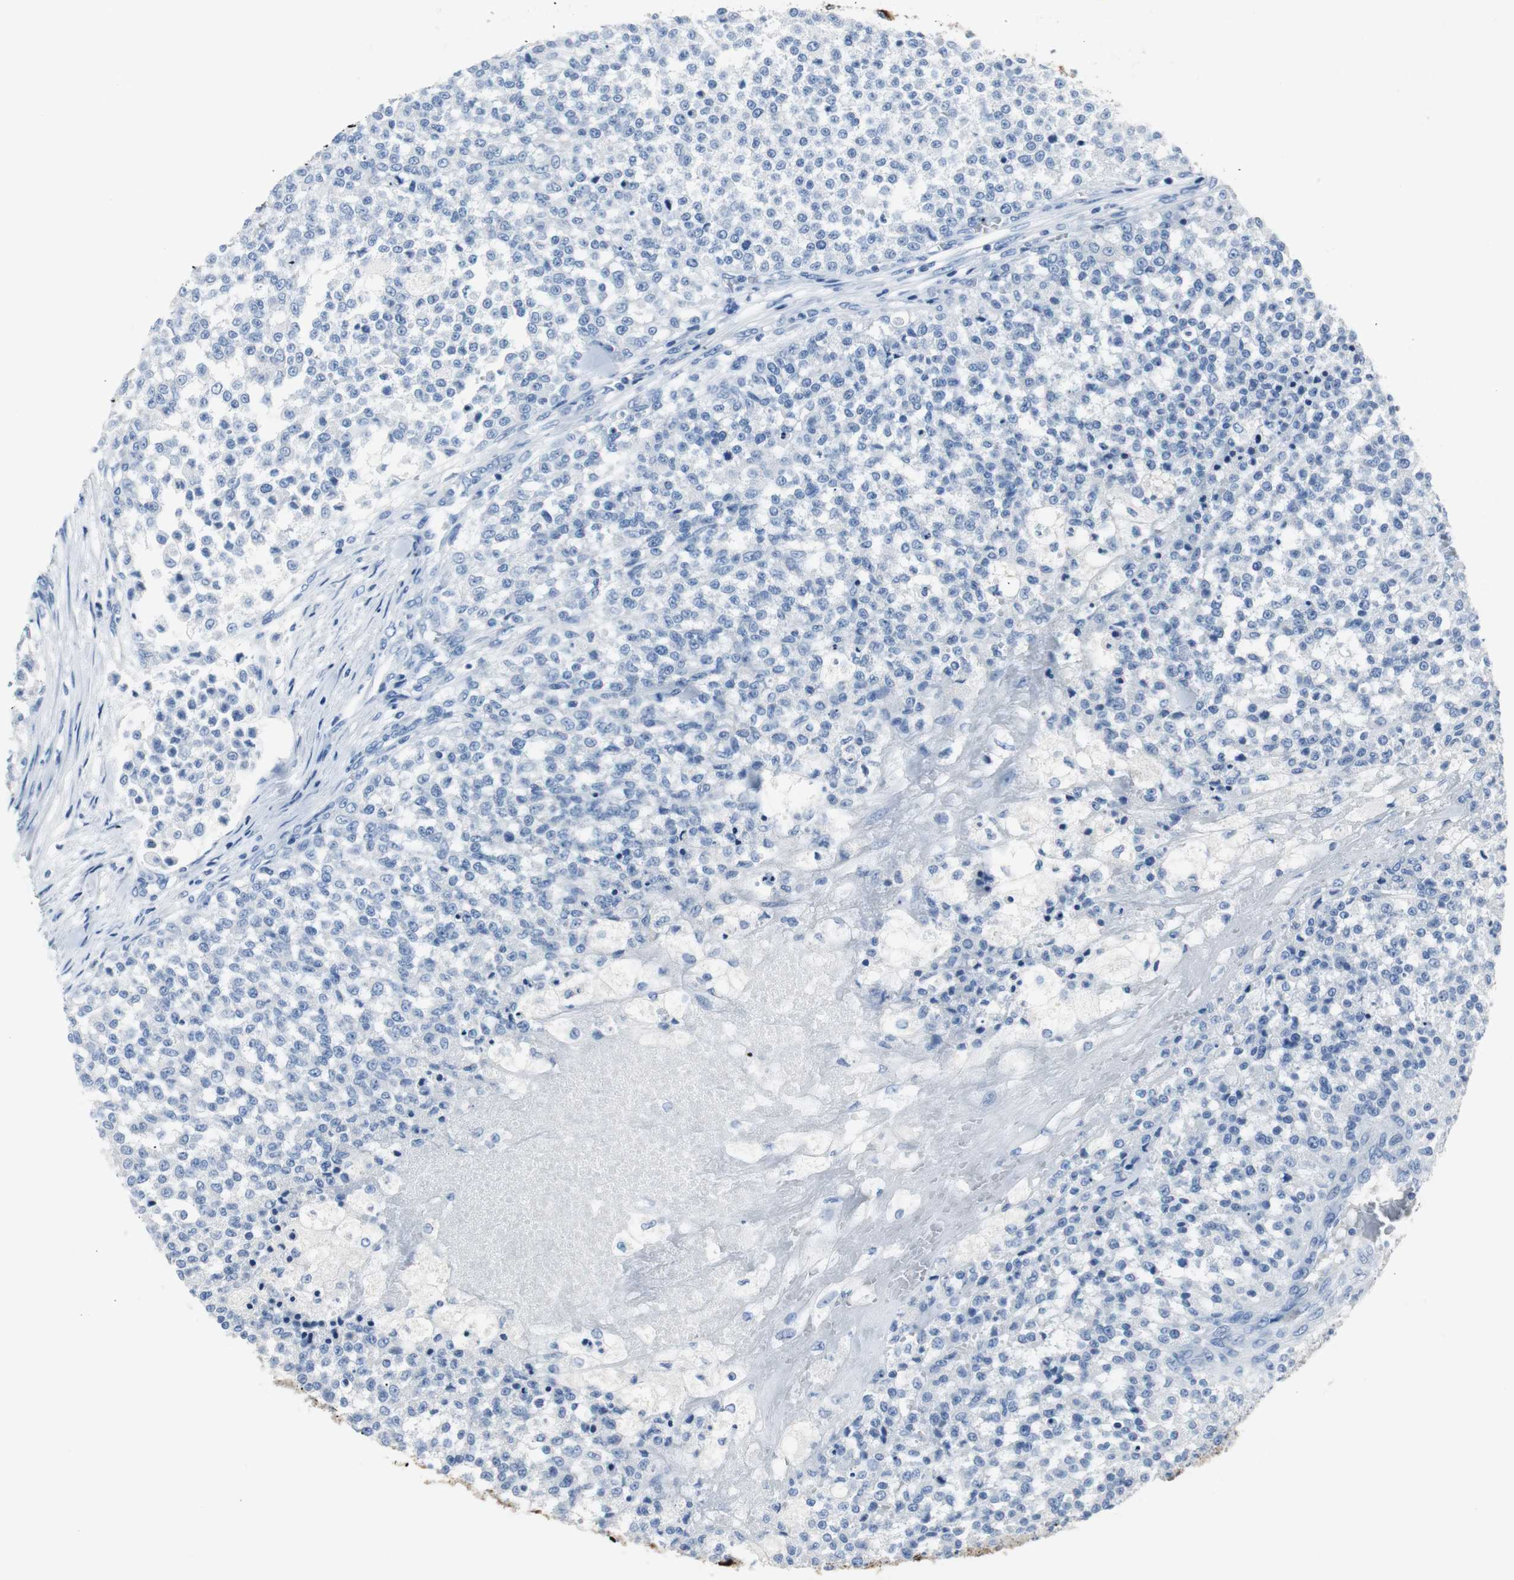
{"staining": {"intensity": "negative", "quantity": "none", "location": "none"}, "tissue": "testis cancer", "cell_type": "Tumor cells", "image_type": "cancer", "snomed": [{"axis": "morphology", "description": "Seminoma, NOS"}, {"axis": "topography", "description": "Testis"}], "caption": "Seminoma (testis) was stained to show a protein in brown. There is no significant staining in tumor cells. (Immunohistochemistry (ihc), brightfield microscopy, high magnification).", "gene": "LRP2", "patient": {"sex": "male", "age": 59}}